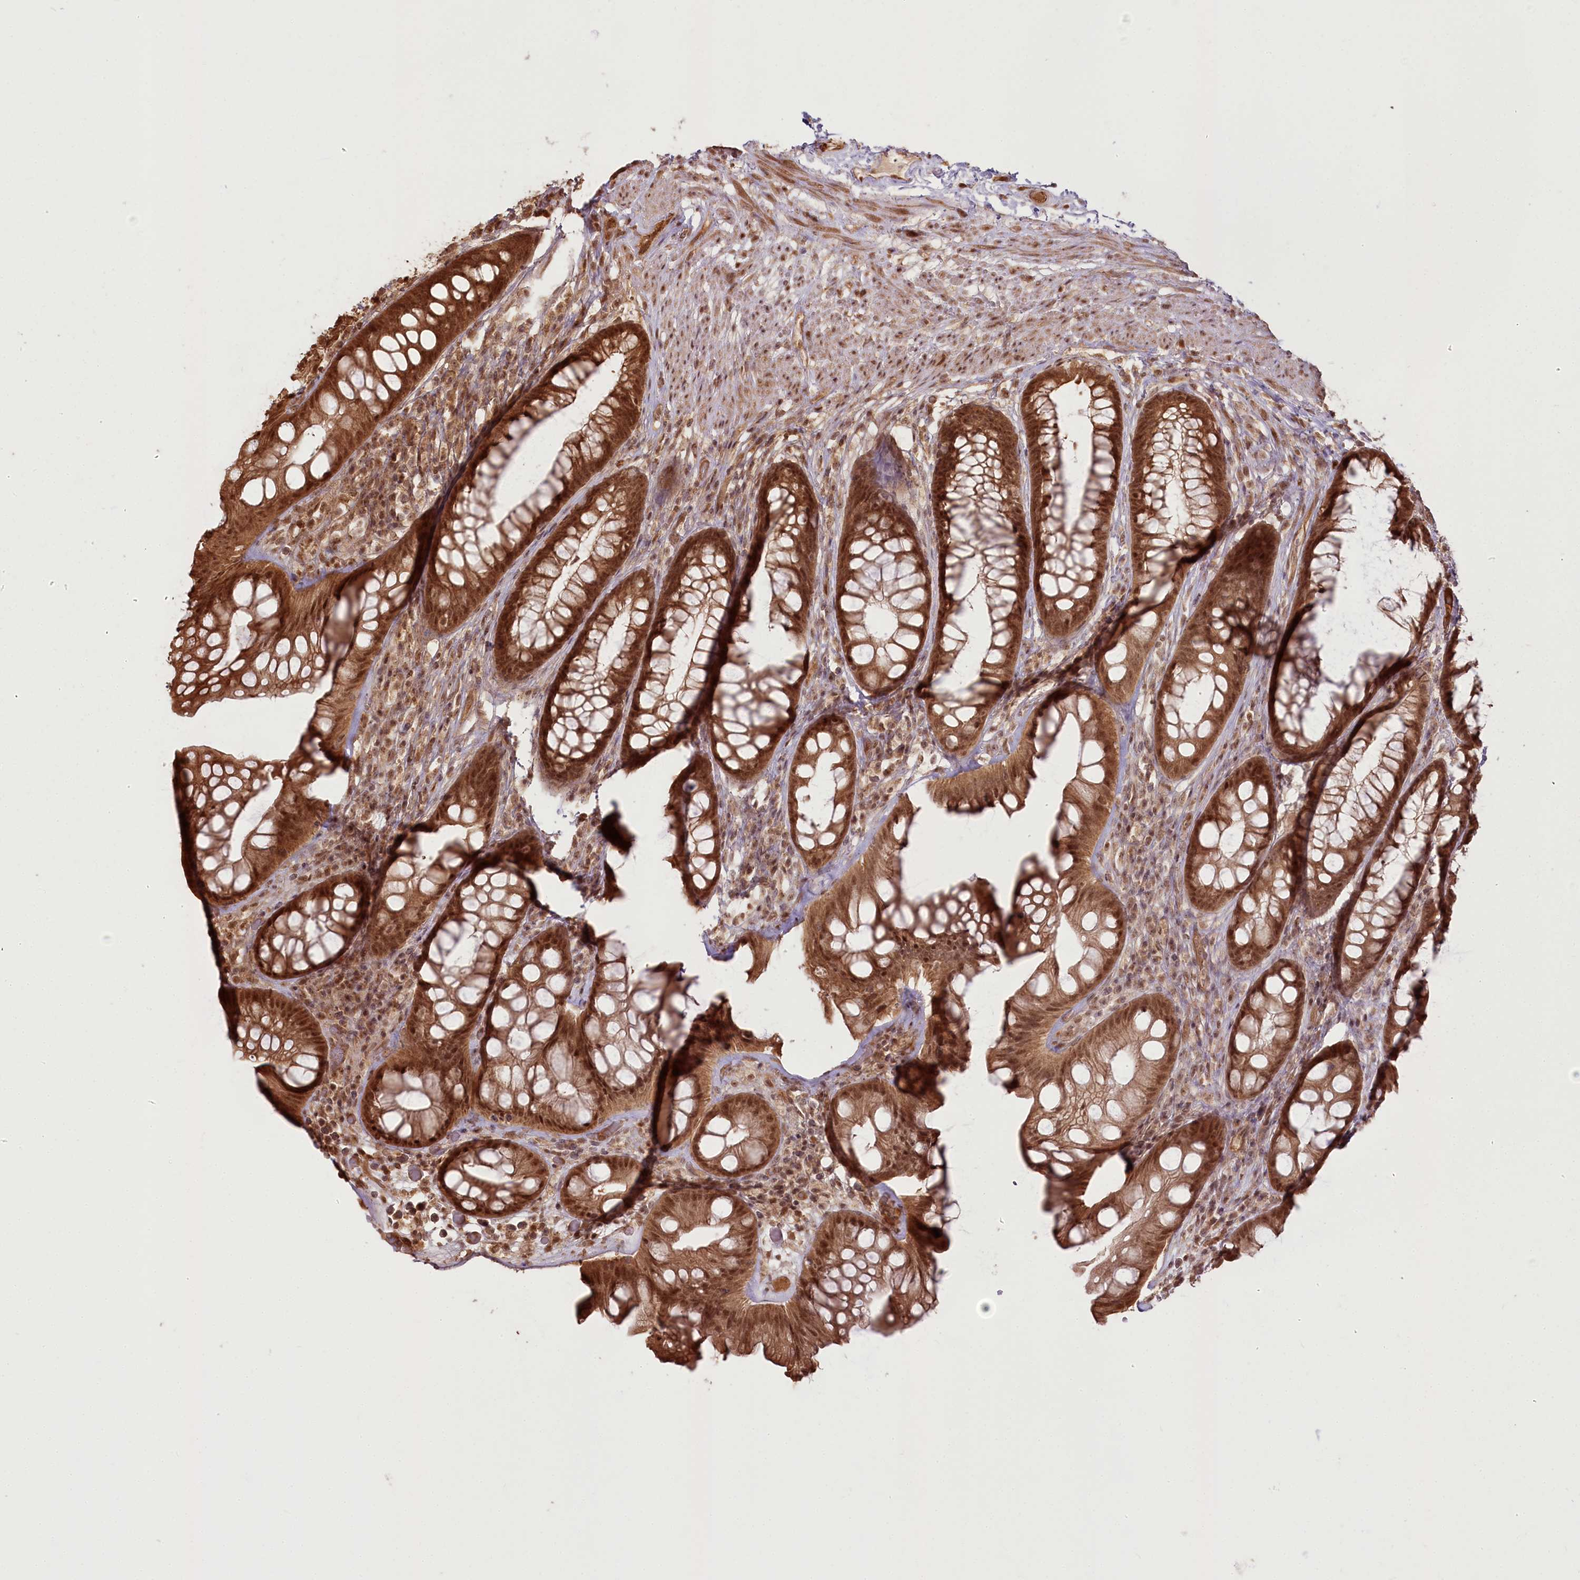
{"staining": {"intensity": "strong", "quantity": ">75%", "location": "cytoplasmic/membranous,nuclear"}, "tissue": "rectum", "cell_type": "Glandular cells", "image_type": "normal", "snomed": [{"axis": "morphology", "description": "Normal tissue, NOS"}, {"axis": "topography", "description": "Rectum"}], "caption": "Immunohistochemical staining of normal rectum demonstrates strong cytoplasmic/membranous,nuclear protein positivity in about >75% of glandular cells. (DAB = brown stain, brightfield microscopy at high magnification).", "gene": "R3HDM2", "patient": {"sex": "male", "age": 74}}